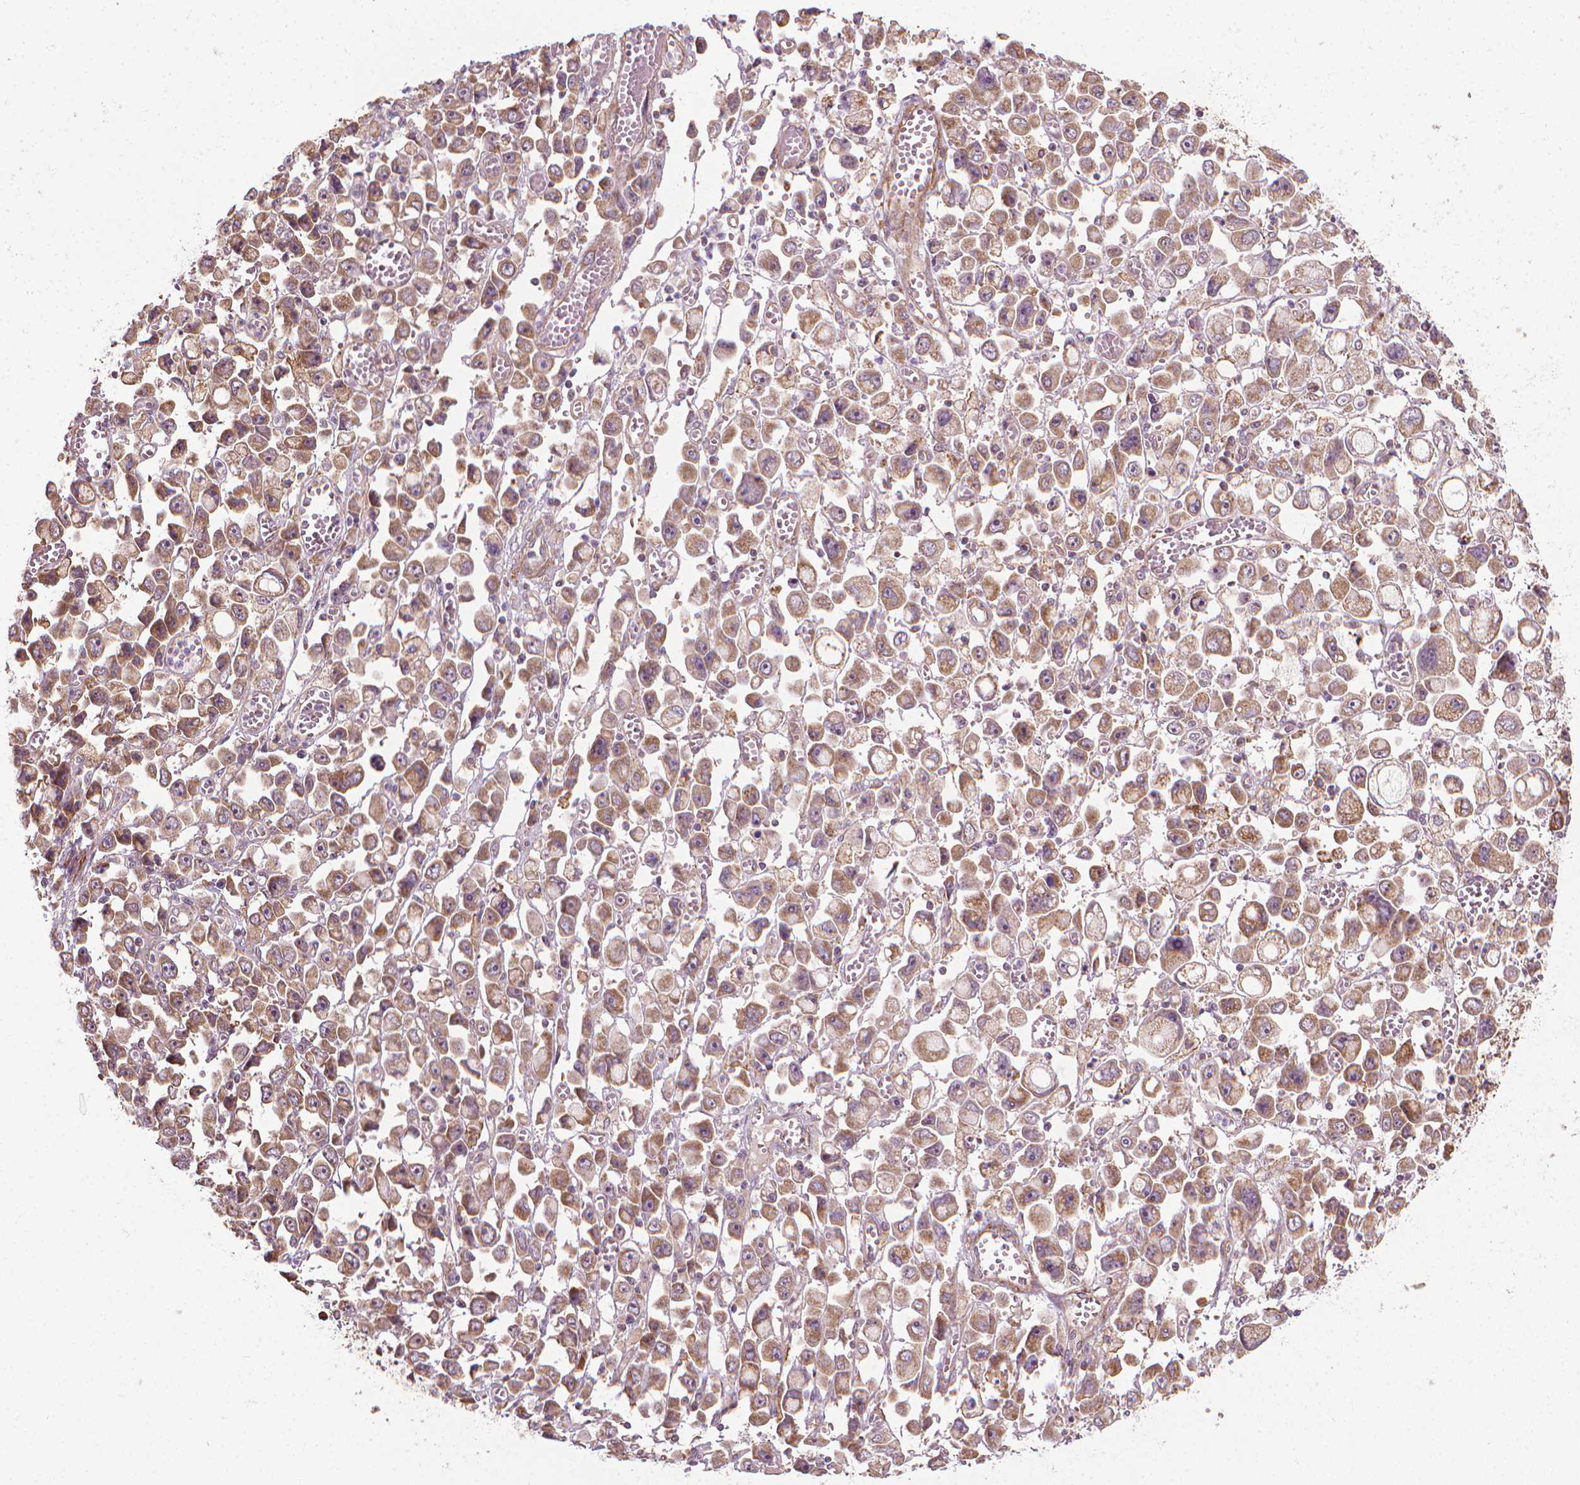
{"staining": {"intensity": "moderate", "quantity": ">75%", "location": "cytoplasmic/membranous"}, "tissue": "stomach cancer", "cell_type": "Tumor cells", "image_type": "cancer", "snomed": [{"axis": "morphology", "description": "Adenocarcinoma, NOS"}, {"axis": "topography", "description": "Stomach, upper"}], "caption": "Stomach cancer tissue shows moderate cytoplasmic/membranous positivity in approximately >75% of tumor cells", "gene": "PRAG1", "patient": {"sex": "male", "age": 70}}